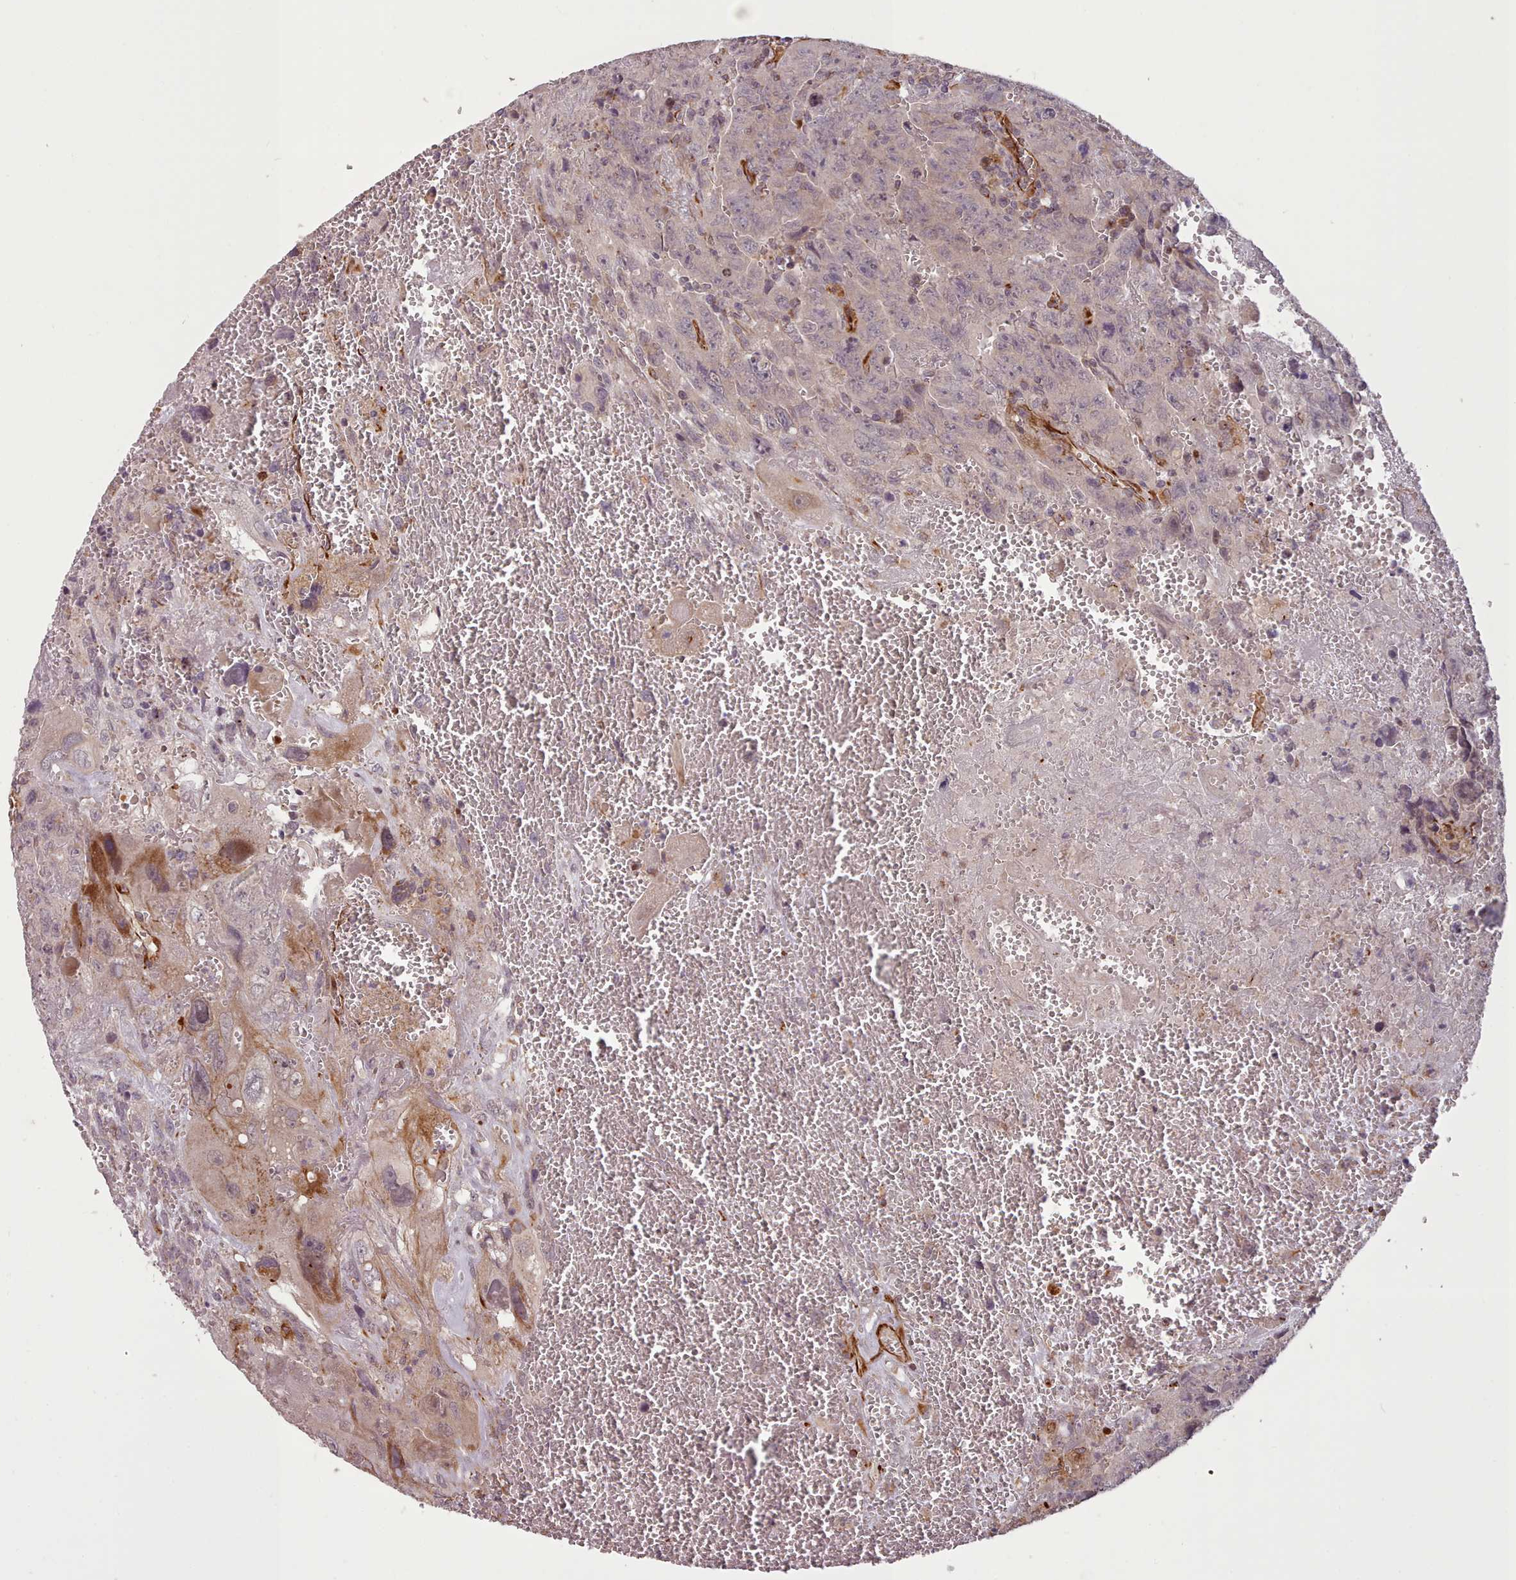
{"staining": {"intensity": "strong", "quantity": "<25%", "location": "cytoplasmic/membranous"}, "tissue": "testis cancer", "cell_type": "Tumor cells", "image_type": "cancer", "snomed": [{"axis": "morphology", "description": "Carcinoma, Embryonal, NOS"}, {"axis": "topography", "description": "Testis"}], "caption": "Testis embryonal carcinoma stained for a protein displays strong cytoplasmic/membranous positivity in tumor cells.", "gene": "GBGT1", "patient": {"sex": "male", "age": 28}}